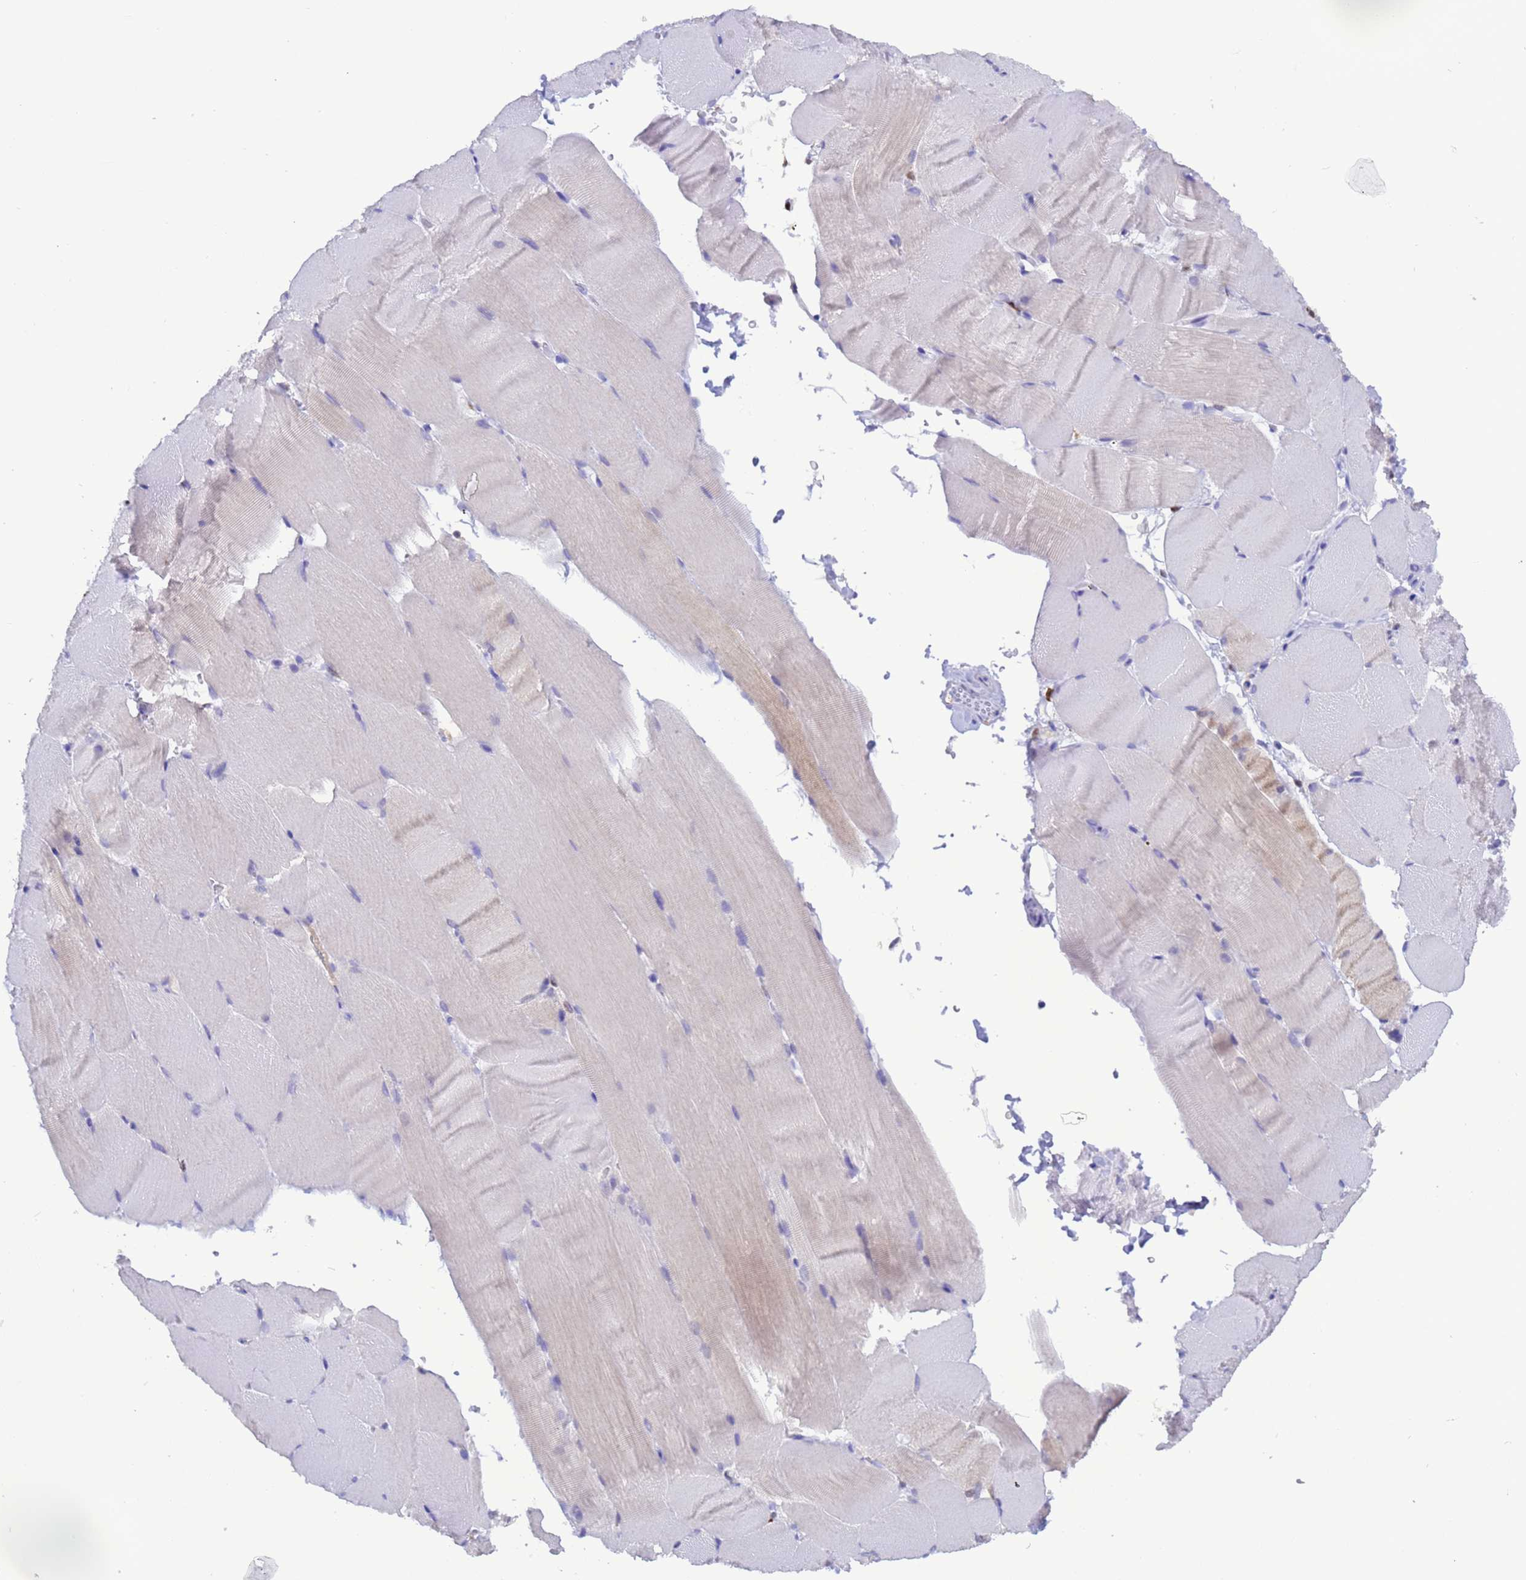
{"staining": {"intensity": "weak", "quantity": "<25%", "location": "cytoplasmic/membranous"}, "tissue": "skeletal muscle", "cell_type": "Myocytes", "image_type": "normal", "snomed": [{"axis": "morphology", "description": "Normal tissue, NOS"}, {"axis": "topography", "description": "Skeletal muscle"}, {"axis": "topography", "description": "Parathyroid gland"}], "caption": "Benign skeletal muscle was stained to show a protein in brown. There is no significant expression in myocytes.", "gene": "AKR1C2", "patient": {"sex": "female", "age": 37}}